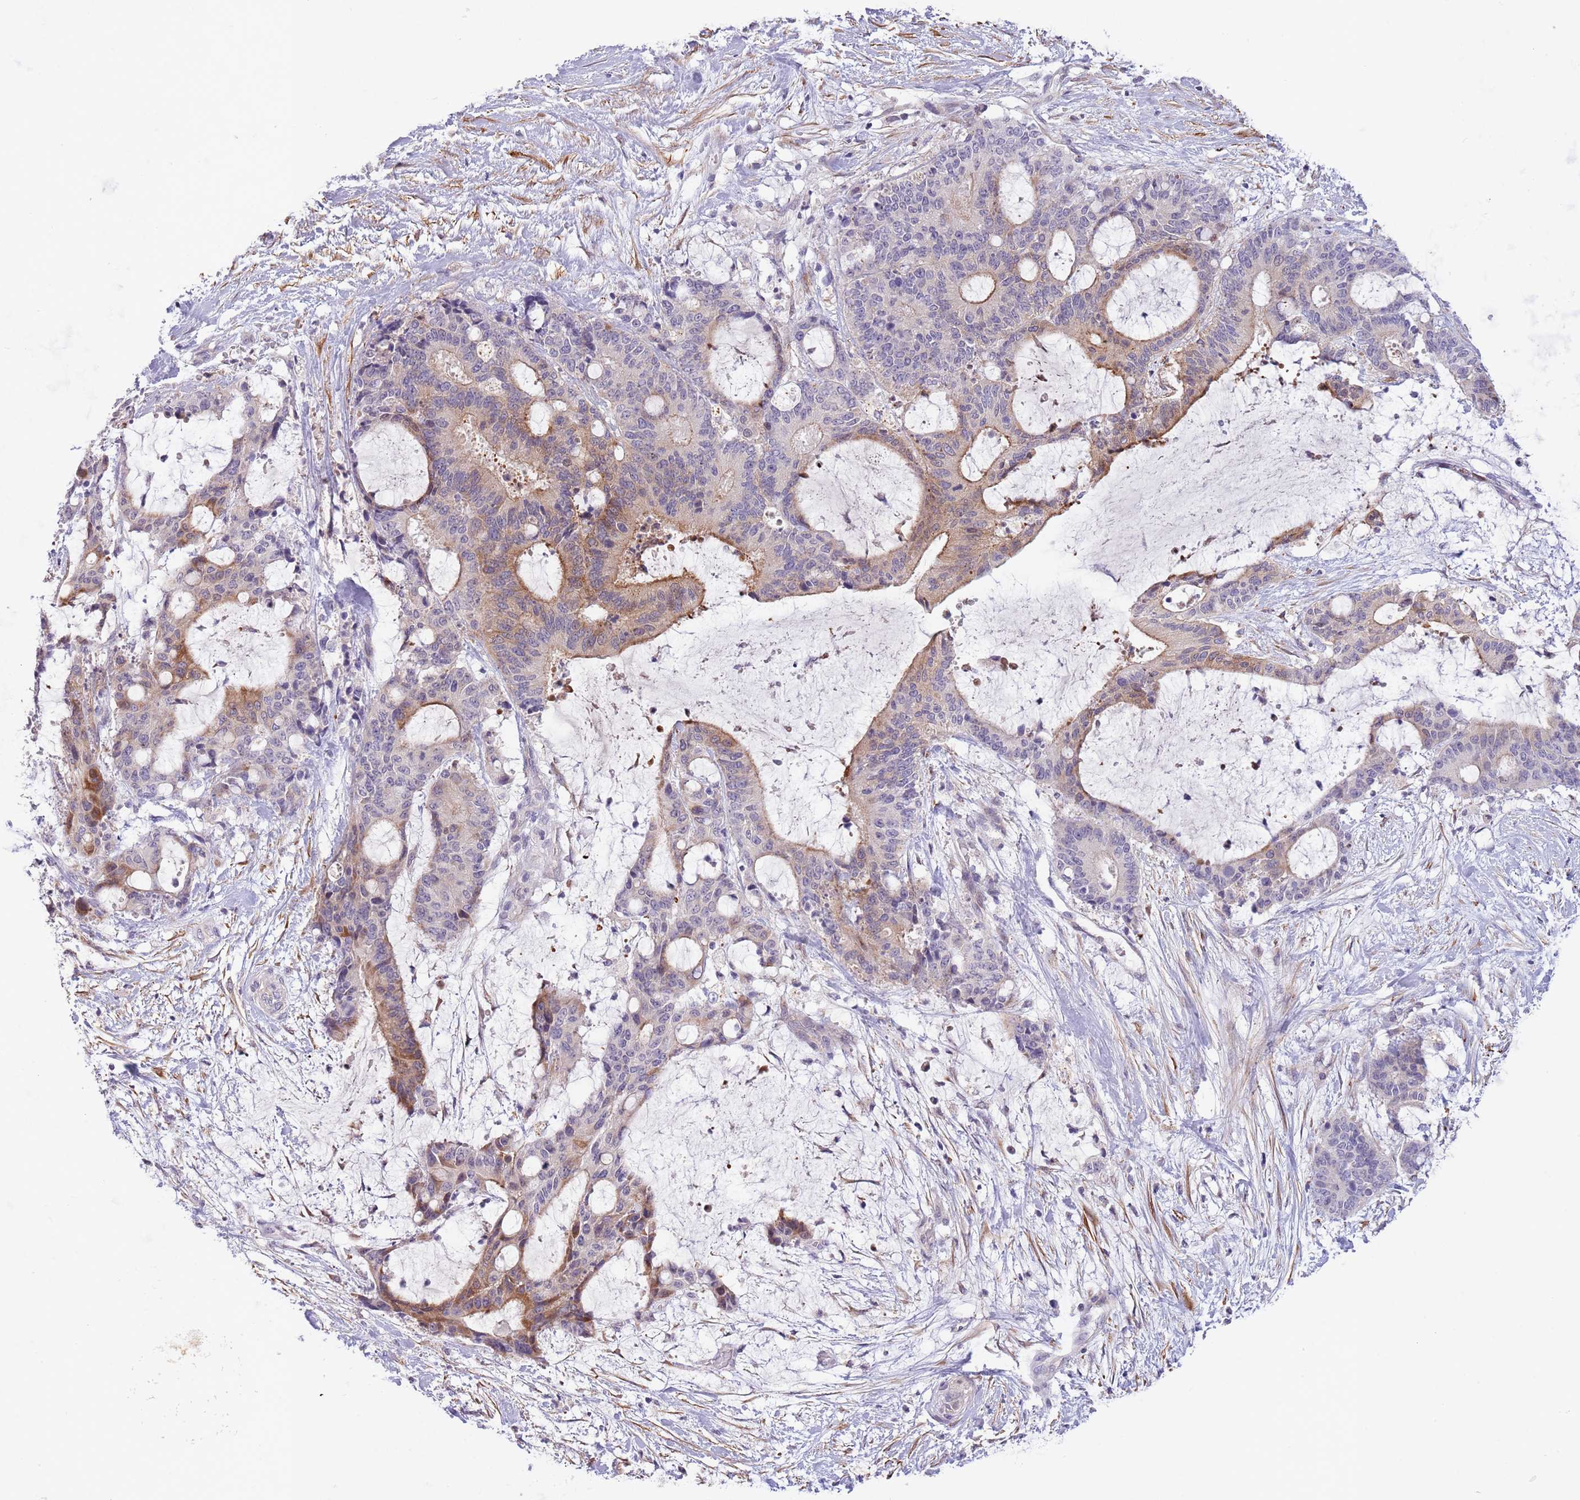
{"staining": {"intensity": "weak", "quantity": "<25%", "location": "cytoplasmic/membranous"}, "tissue": "liver cancer", "cell_type": "Tumor cells", "image_type": "cancer", "snomed": [{"axis": "morphology", "description": "Normal tissue, NOS"}, {"axis": "morphology", "description": "Cholangiocarcinoma"}, {"axis": "topography", "description": "Liver"}, {"axis": "topography", "description": "Peripheral nerve tissue"}], "caption": "Tumor cells are negative for brown protein staining in liver cancer. The staining was performed using DAB (3,3'-diaminobenzidine) to visualize the protein expression in brown, while the nuclei were stained in blue with hematoxylin (Magnification: 20x).", "gene": "ZNF658", "patient": {"sex": "female", "age": 73}}